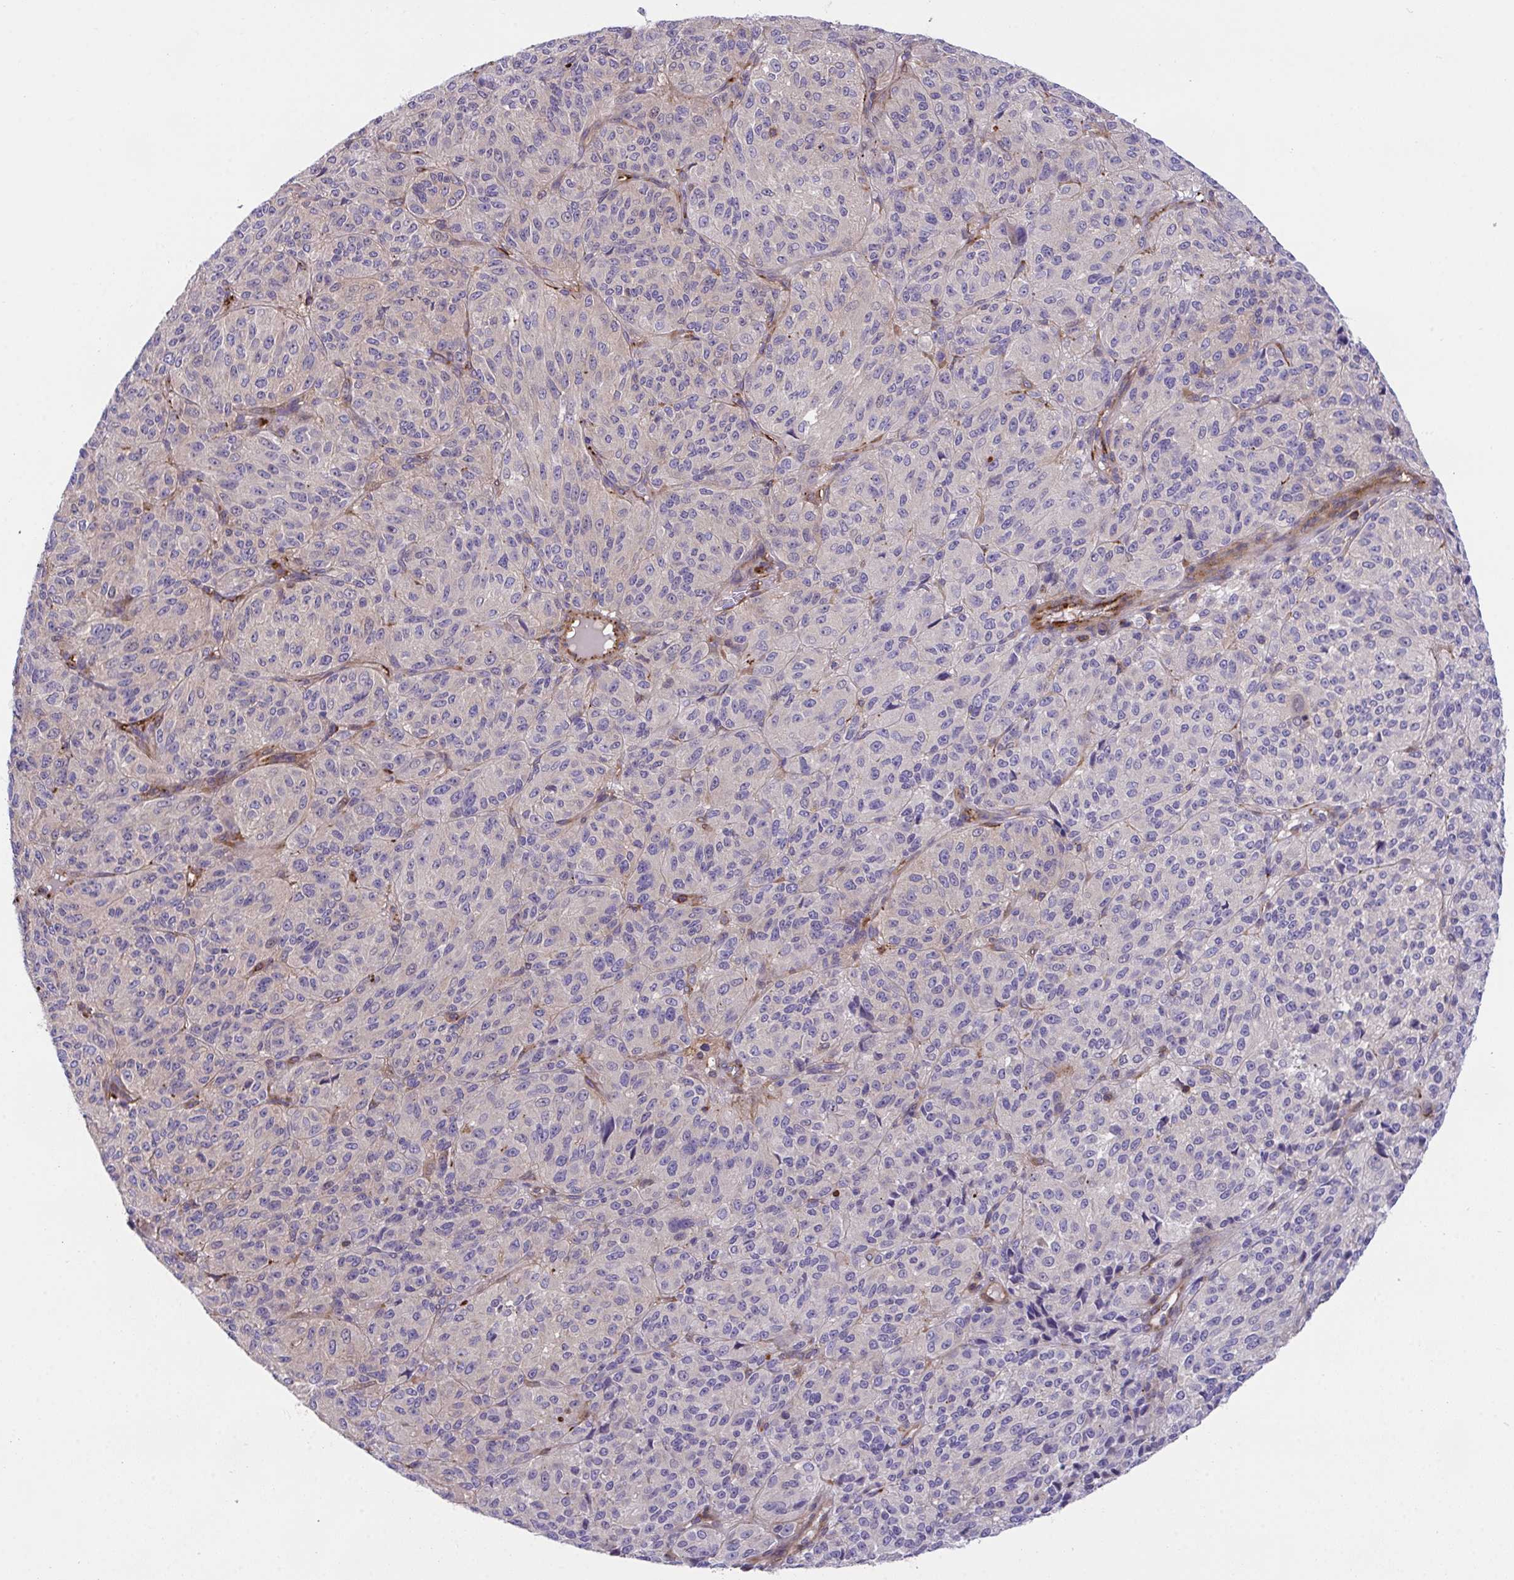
{"staining": {"intensity": "negative", "quantity": "none", "location": "none"}, "tissue": "melanoma", "cell_type": "Tumor cells", "image_type": "cancer", "snomed": [{"axis": "morphology", "description": "Malignant melanoma, Metastatic site"}, {"axis": "topography", "description": "Brain"}], "caption": "Immunohistochemistry photomicrograph of human melanoma stained for a protein (brown), which exhibits no expression in tumor cells.", "gene": "PPIH", "patient": {"sex": "female", "age": 56}}